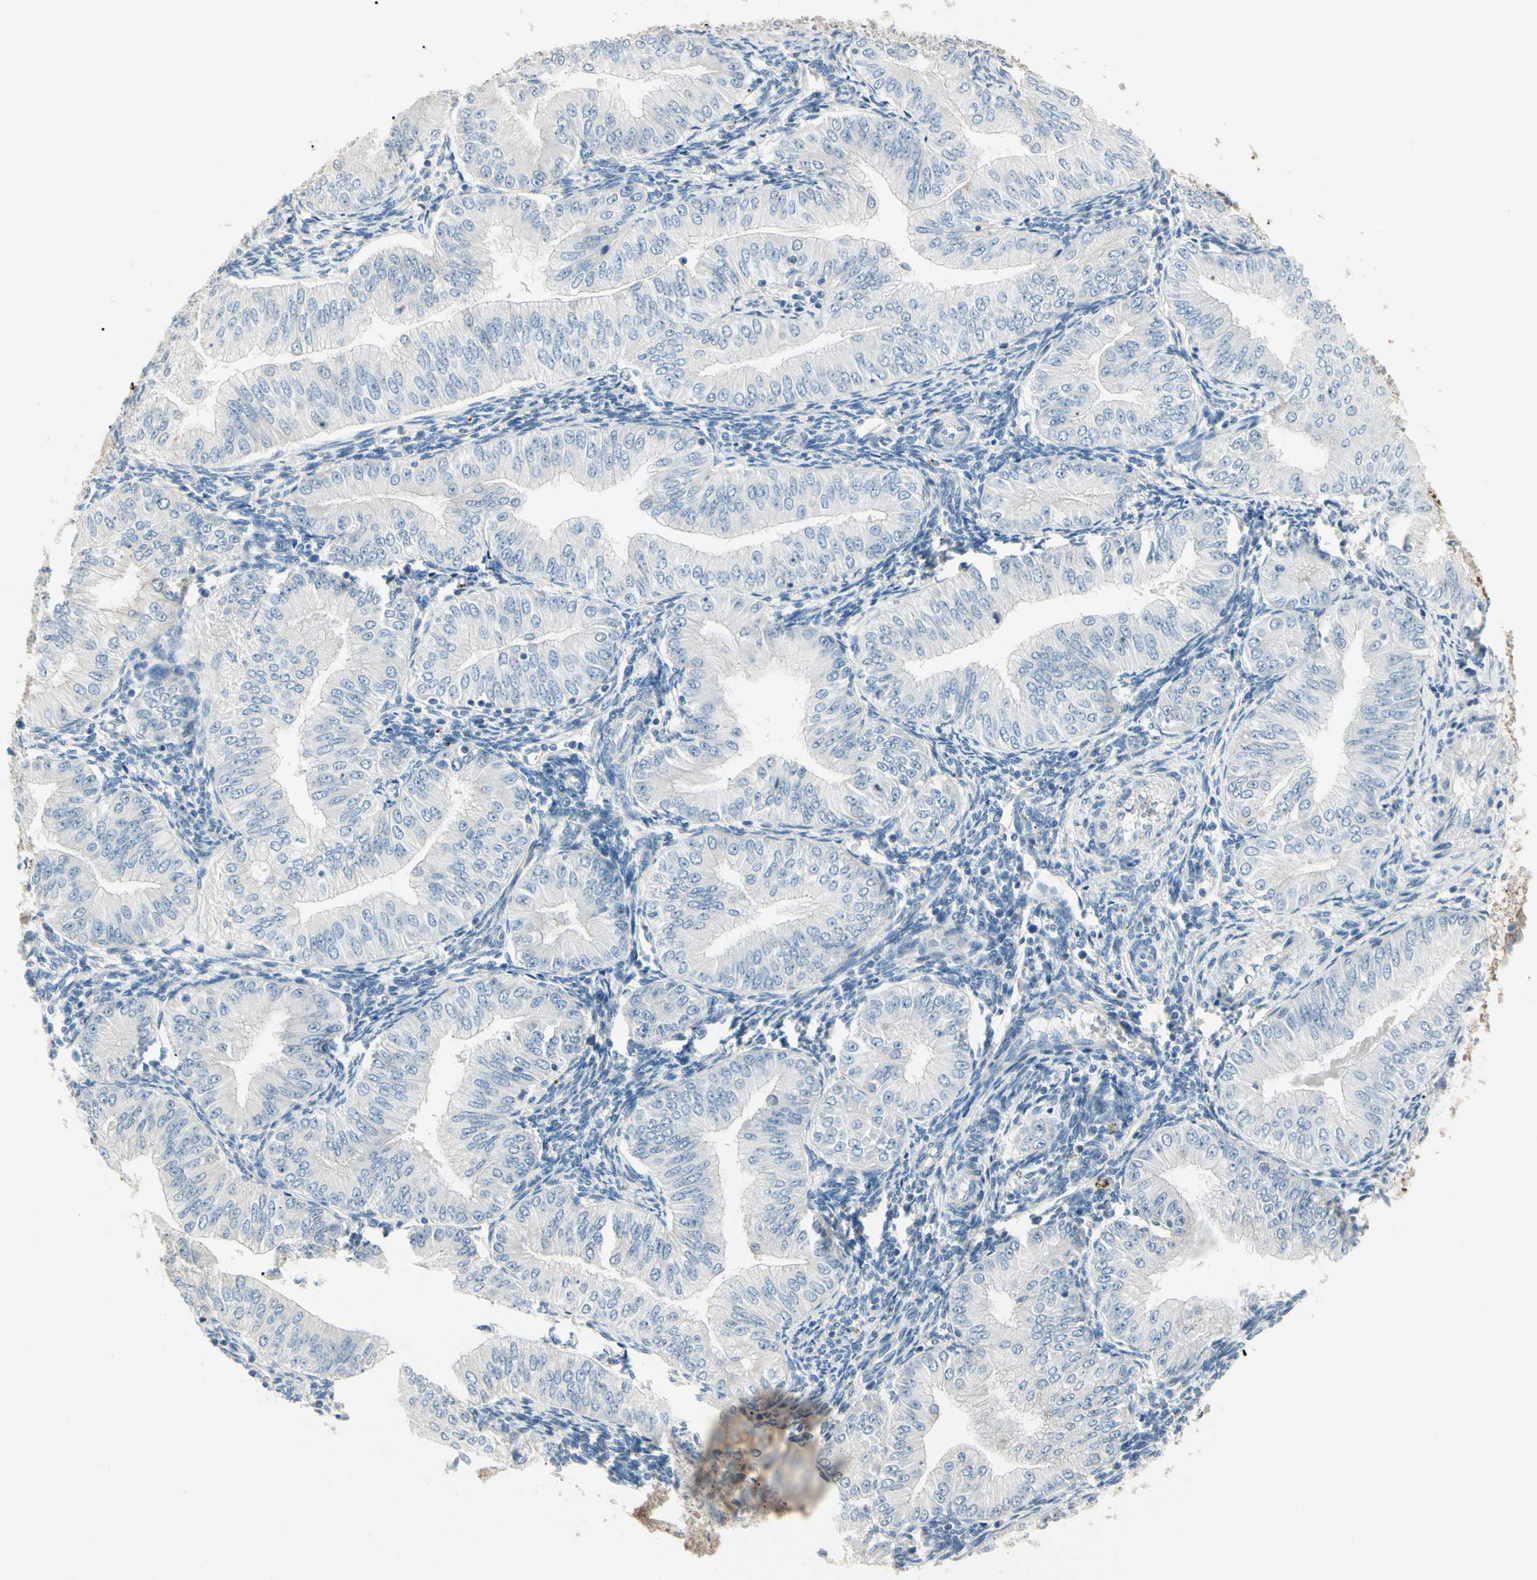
{"staining": {"intensity": "negative", "quantity": "none", "location": "none"}, "tissue": "endometrial cancer", "cell_type": "Tumor cells", "image_type": "cancer", "snomed": [{"axis": "morphology", "description": "Normal tissue, NOS"}, {"axis": "morphology", "description": "Adenocarcinoma, NOS"}, {"axis": "topography", "description": "Endometrium"}], "caption": "Immunohistochemical staining of endometrial cancer (adenocarcinoma) displays no significant expression in tumor cells.", "gene": "DUSP12", "patient": {"sex": "female", "age": 53}}